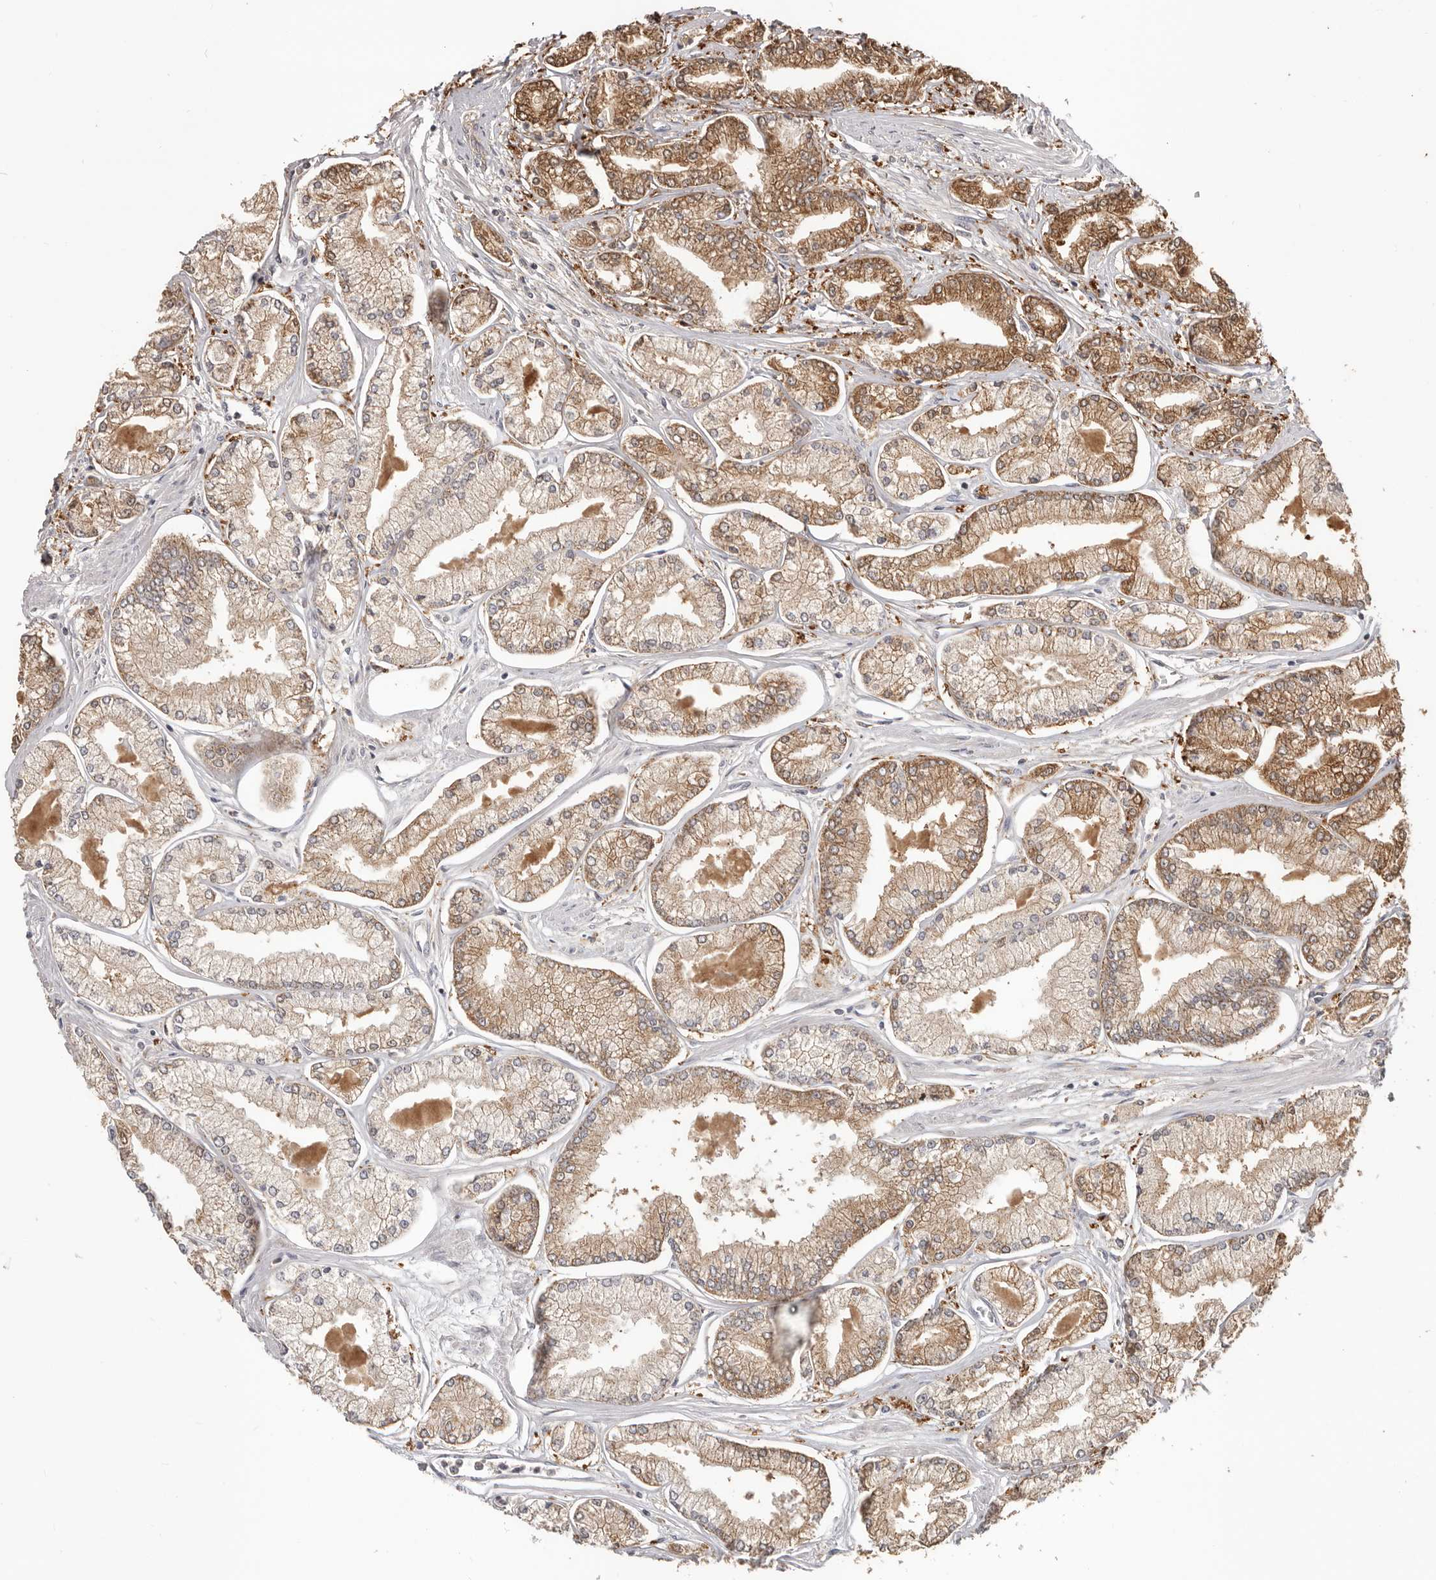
{"staining": {"intensity": "moderate", "quantity": ">75%", "location": "cytoplasmic/membranous"}, "tissue": "prostate cancer", "cell_type": "Tumor cells", "image_type": "cancer", "snomed": [{"axis": "morphology", "description": "Adenocarcinoma, Low grade"}, {"axis": "topography", "description": "Prostate"}], "caption": "Protein expression analysis of human prostate cancer reveals moderate cytoplasmic/membranous expression in about >75% of tumor cells.", "gene": "LRP6", "patient": {"sex": "male", "age": 52}}